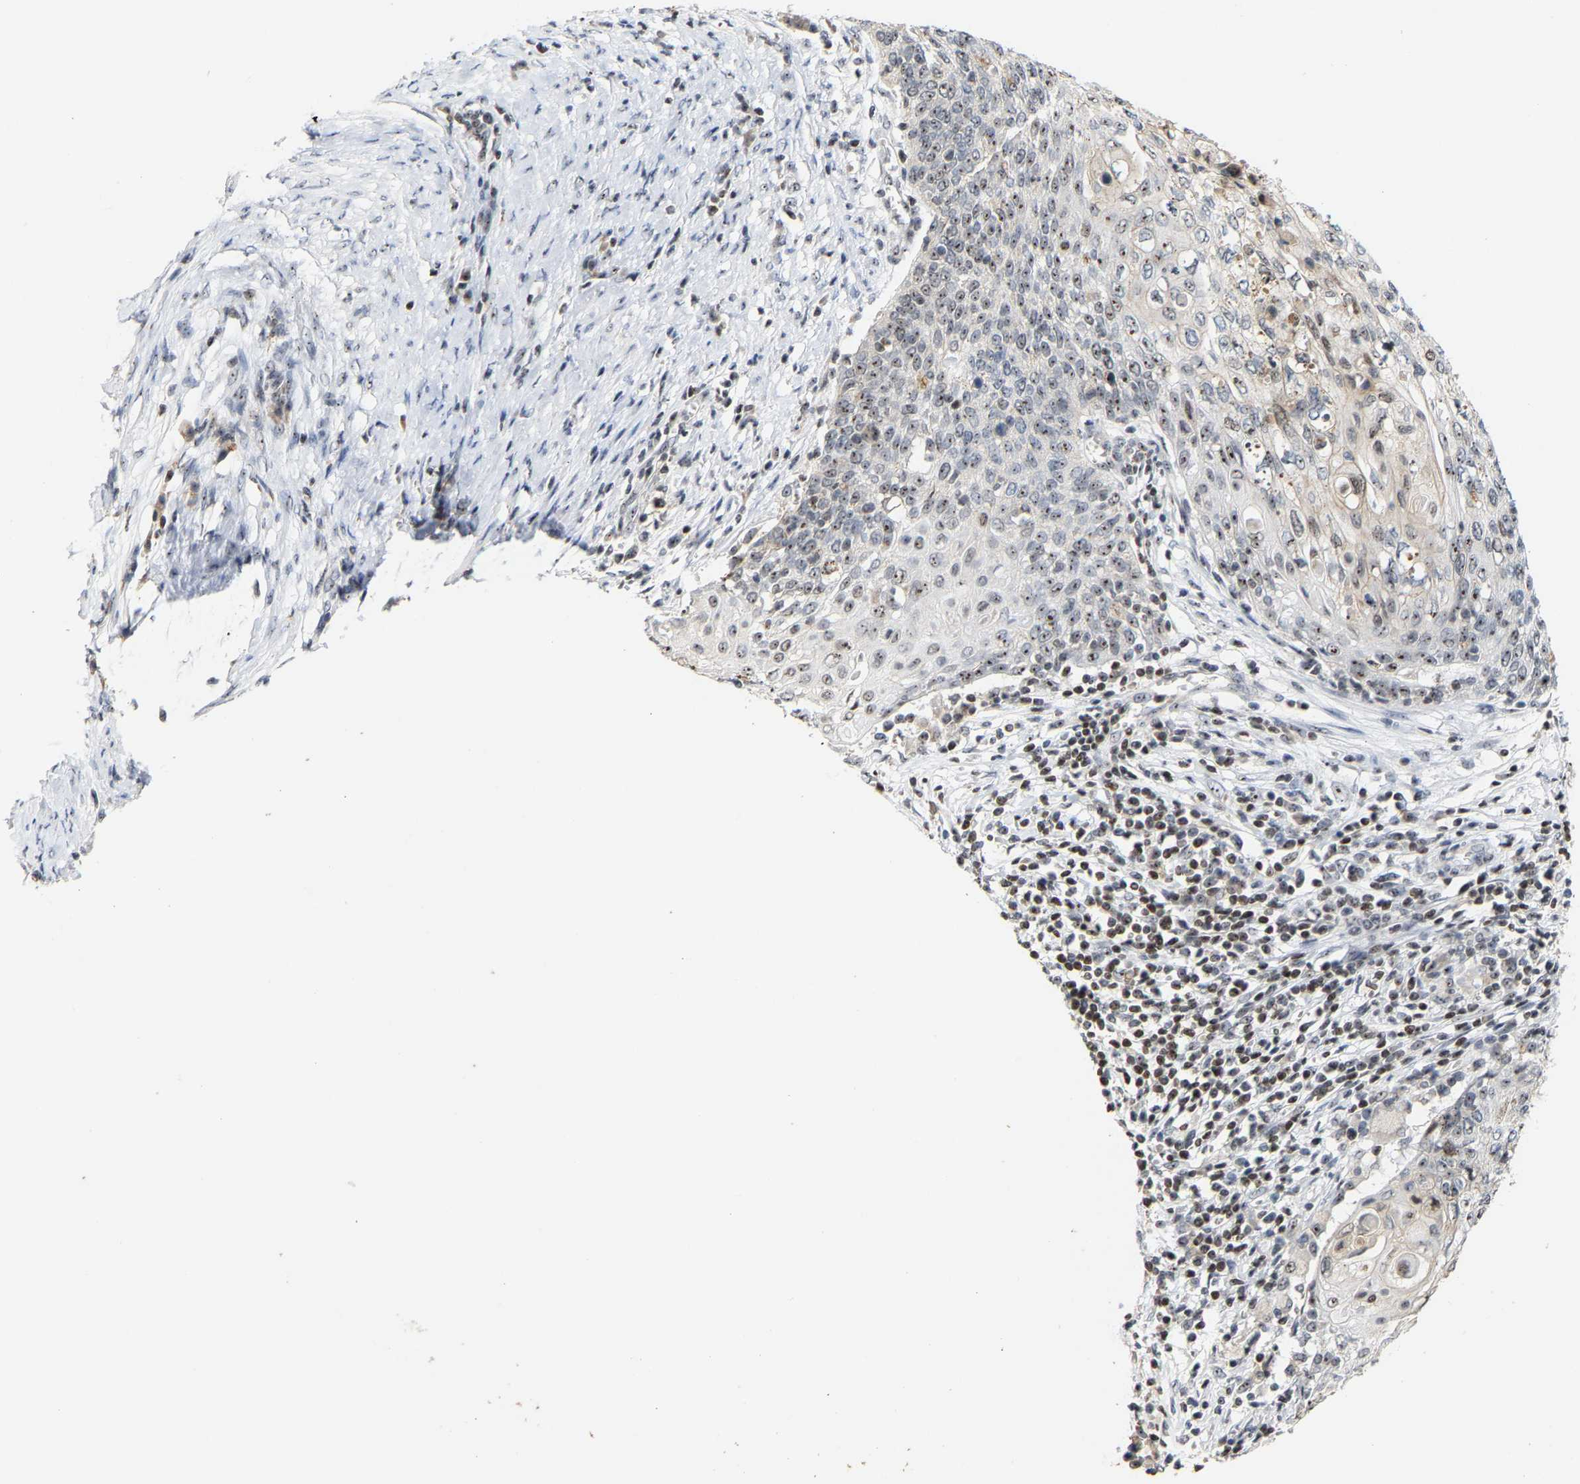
{"staining": {"intensity": "moderate", "quantity": ">75%", "location": "nuclear"}, "tissue": "cervical cancer", "cell_type": "Tumor cells", "image_type": "cancer", "snomed": [{"axis": "morphology", "description": "Squamous cell carcinoma, NOS"}, {"axis": "topography", "description": "Cervix"}], "caption": "The image shows immunohistochemical staining of cervical squamous cell carcinoma. There is moderate nuclear positivity is appreciated in approximately >75% of tumor cells.", "gene": "NOP58", "patient": {"sex": "female", "age": 39}}